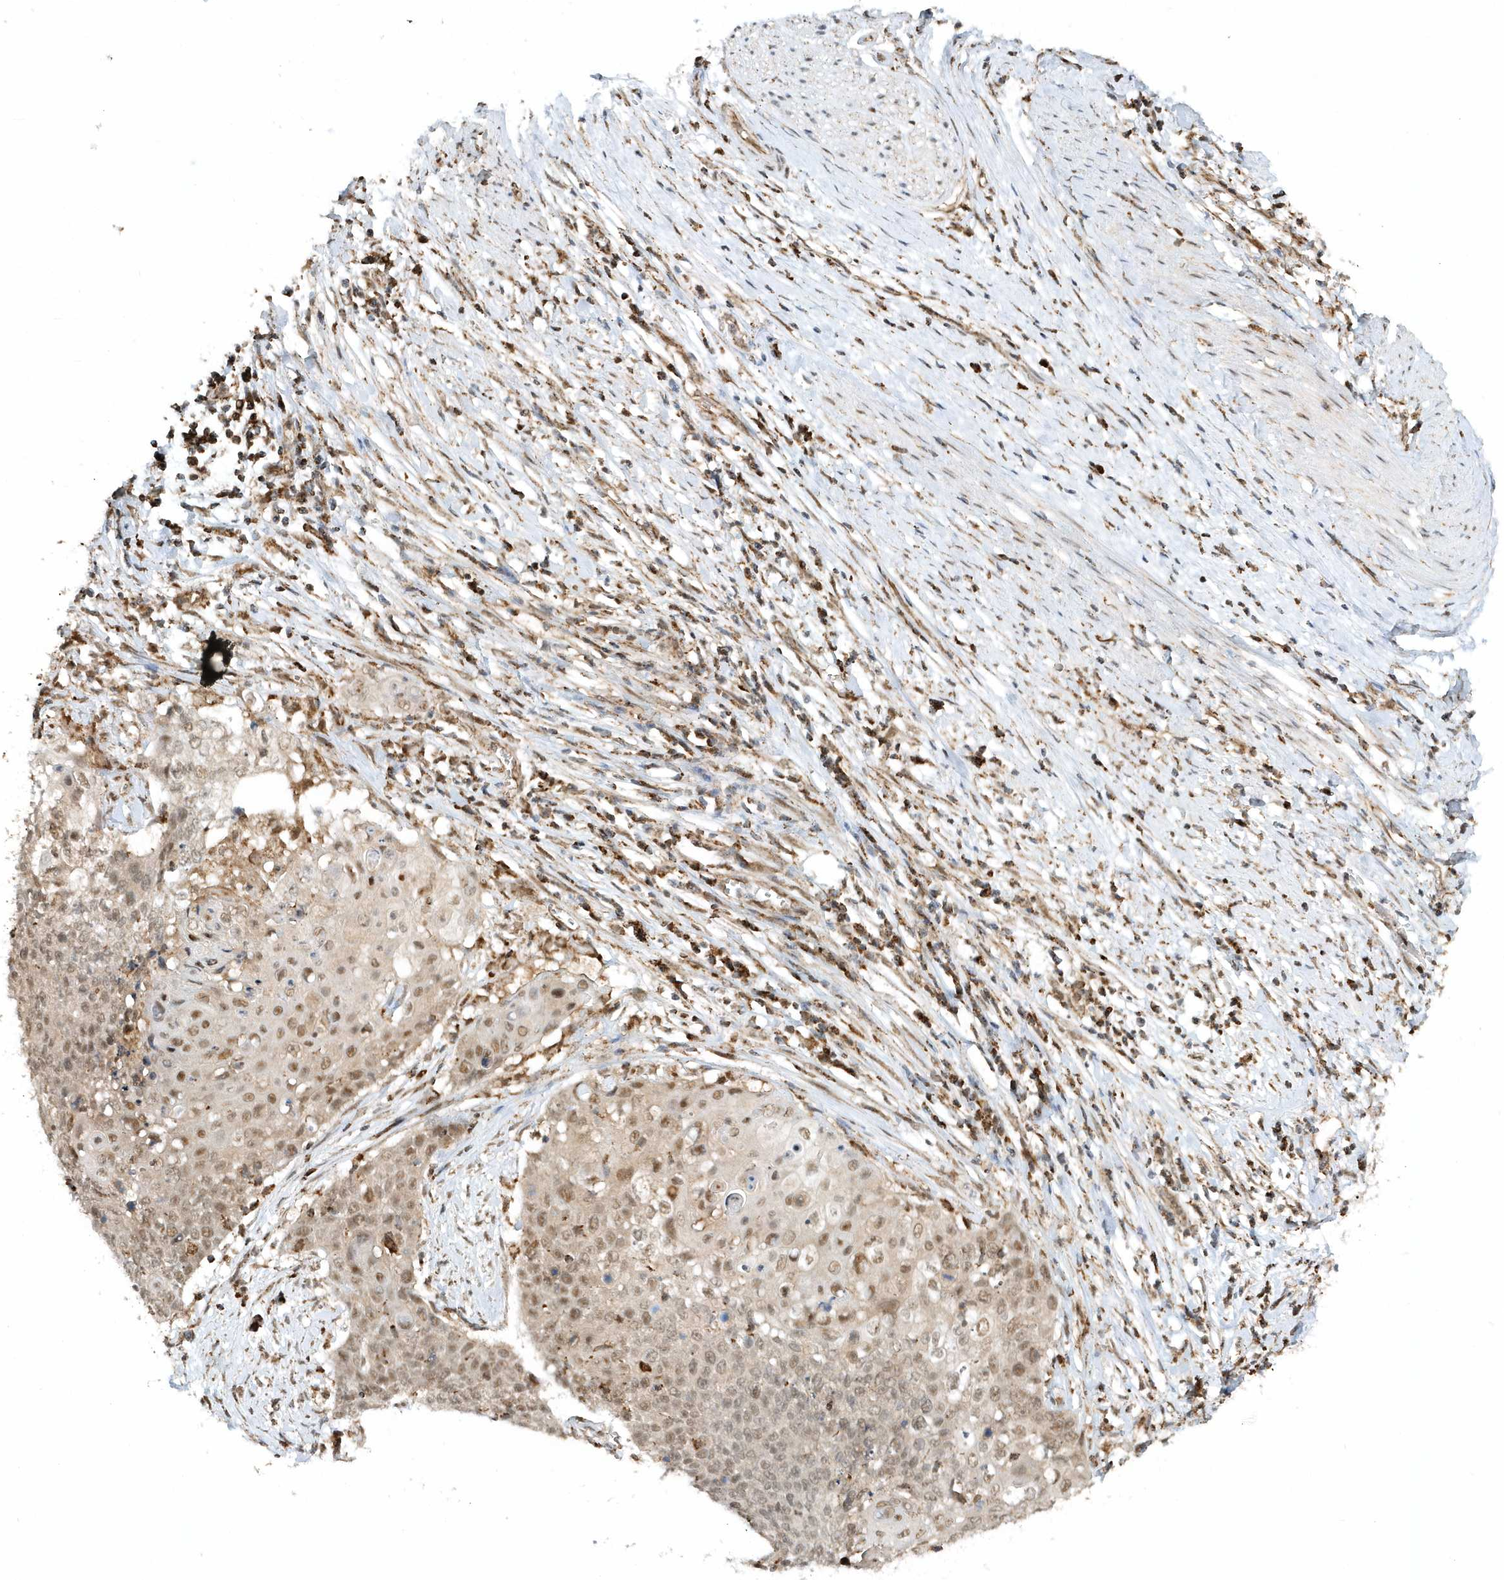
{"staining": {"intensity": "moderate", "quantity": ">75%", "location": "nuclear"}, "tissue": "cervical cancer", "cell_type": "Tumor cells", "image_type": "cancer", "snomed": [{"axis": "morphology", "description": "Squamous cell carcinoma, NOS"}, {"axis": "topography", "description": "Cervix"}], "caption": "Immunohistochemistry micrograph of squamous cell carcinoma (cervical) stained for a protein (brown), which demonstrates medium levels of moderate nuclear expression in approximately >75% of tumor cells.", "gene": "PSMD6", "patient": {"sex": "female", "age": 39}}